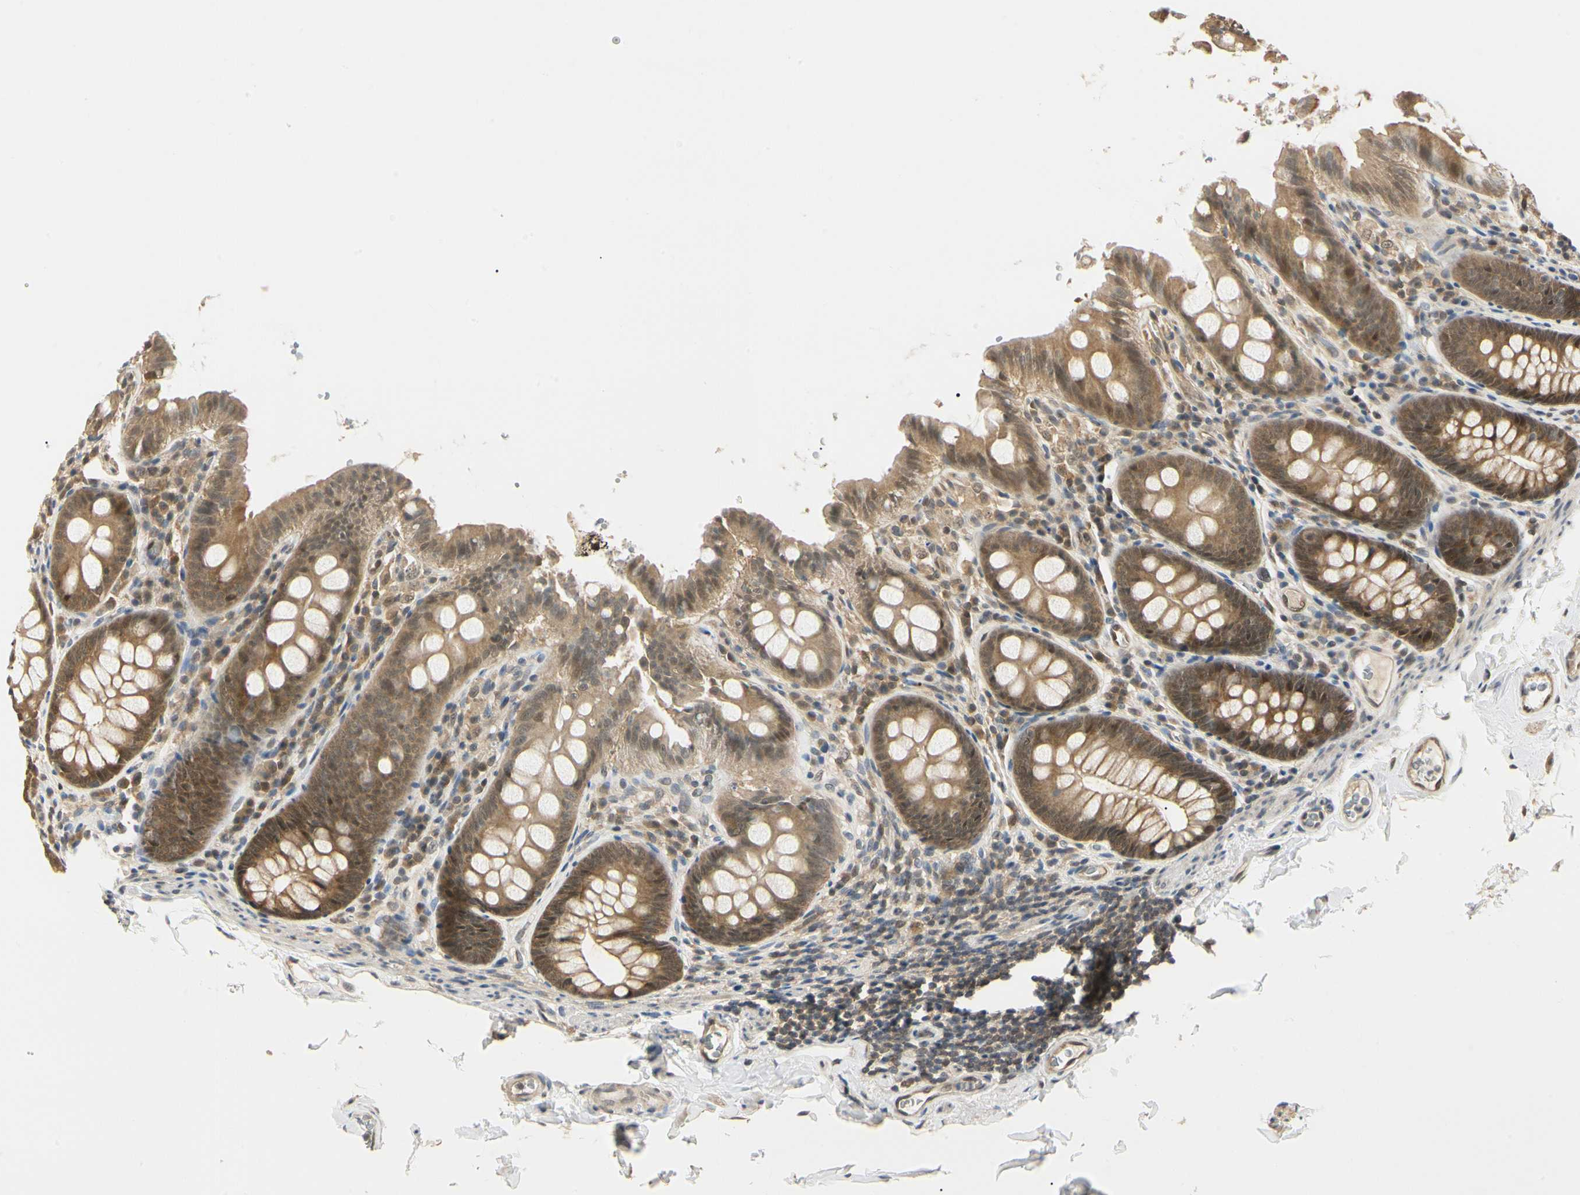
{"staining": {"intensity": "moderate", "quantity": ">75%", "location": "cytoplasmic/membranous,nuclear"}, "tissue": "colon", "cell_type": "Endothelial cells", "image_type": "normal", "snomed": [{"axis": "morphology", "description": "Normal tissue, NOS"}, {"axis": "topography", "description": "Colon"}], "caption": "The histopathology image exhibits staining of normal colon, revealing moderate cytoplasmic/membranous,nuclear protein positivity (brown color) within endothelial cells. The protein is shown in brown color, while the nuclei are stained blue.", "gene": "UBE2Z", "patient": {"sex": "female", "age": 61}}